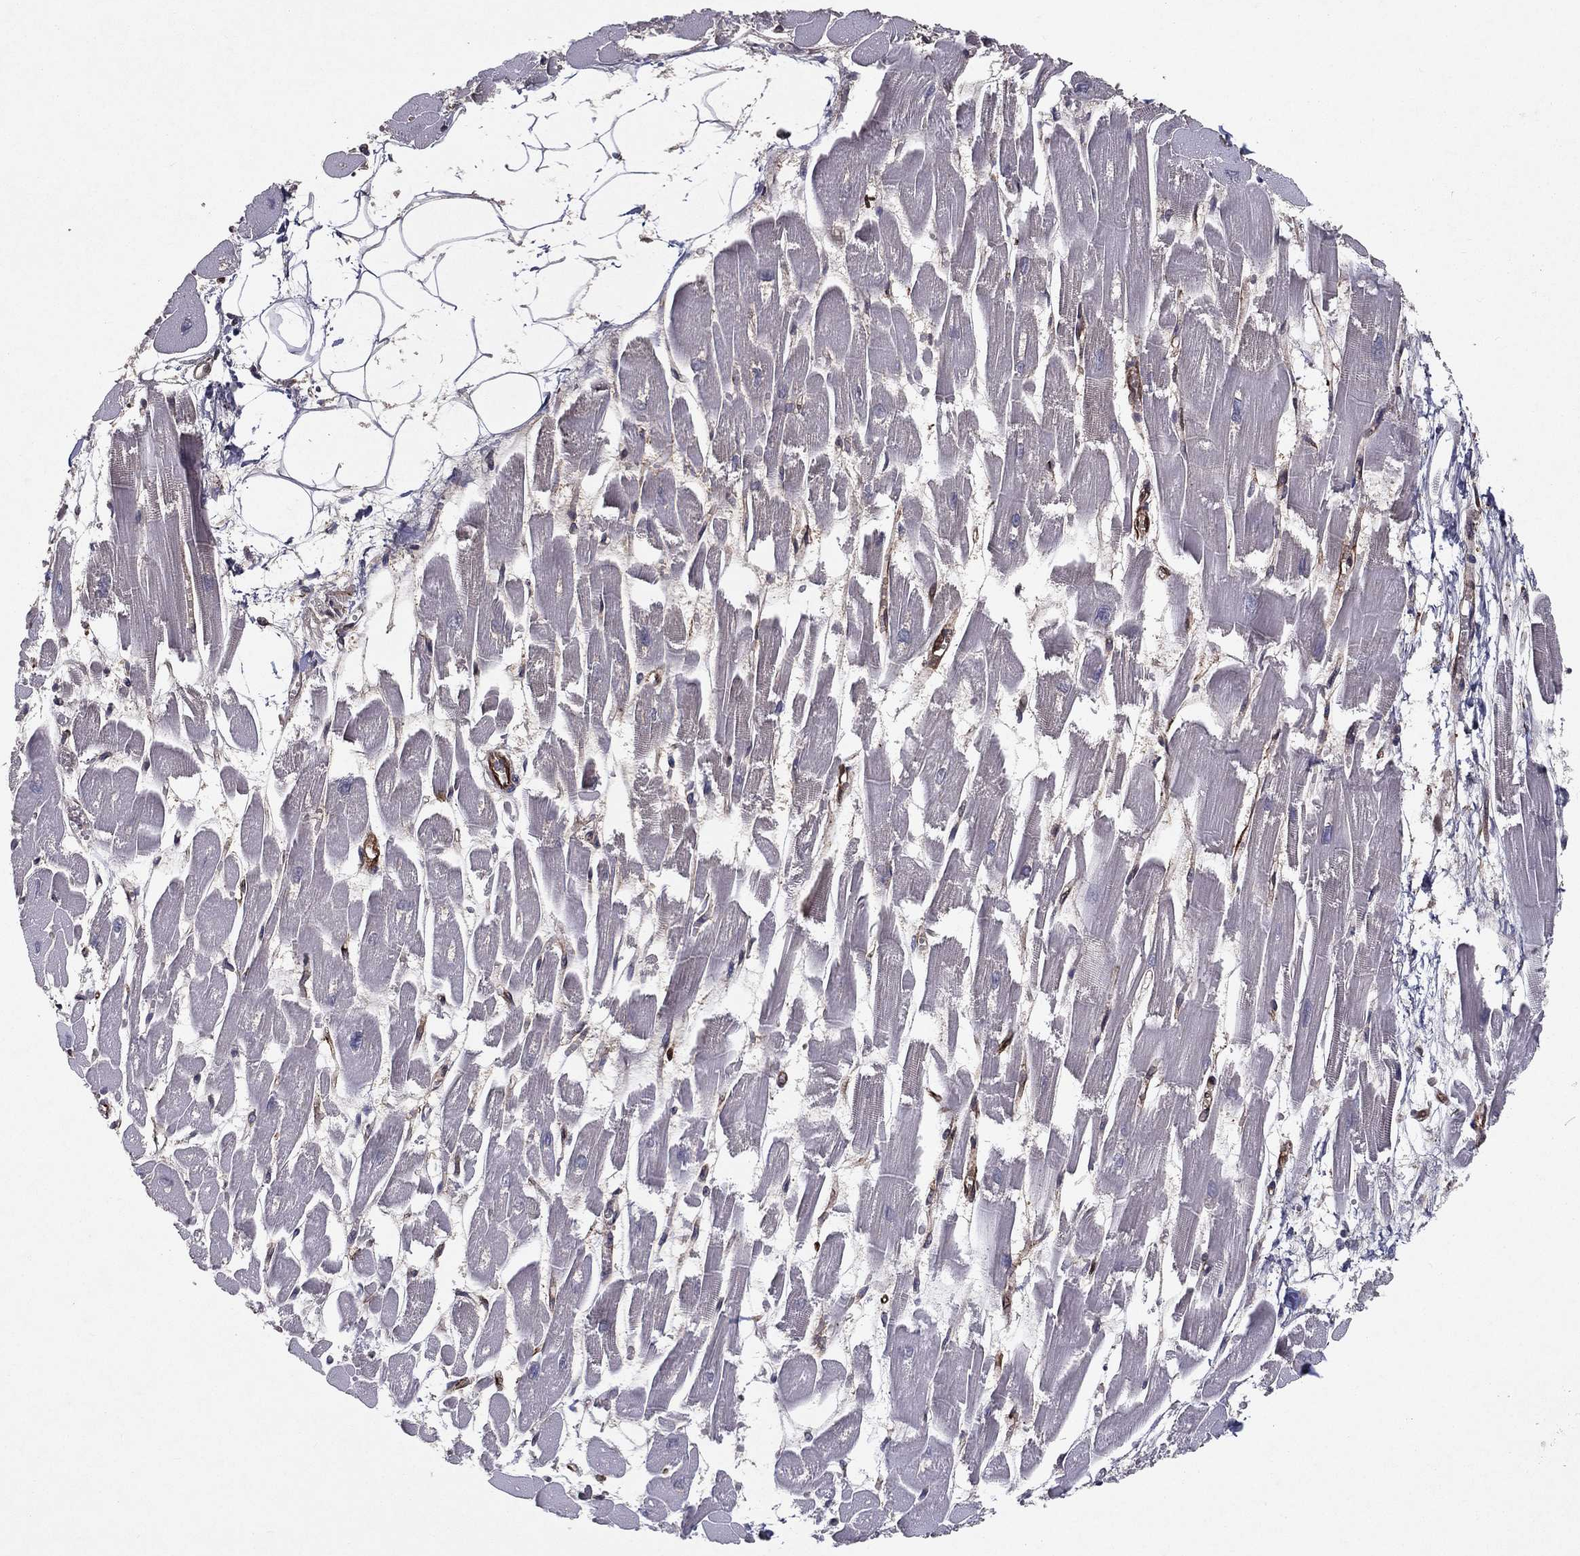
{"staining": {"intensity": "negative", "quantity": "none", "location": "none"}, "tissue": "heart muscle", "cell_type": "Cardiomyocytes", "image_type": "normal", "snomed": [{"axis": "morphology", "description": "Normal tissue, NOS"}, {"axis": "topography", "description": "Heart"}], "caption": "Cardiomyocytes are negative for brown protein staining in benign heart muscle. (Brightfield microscopy of DAB (3,3'-diaminobenzidine) immunohistochemistry (IHC) at high magnification).", "gene": "CERS2", "patient": {"sex": "female", "age": 52}}